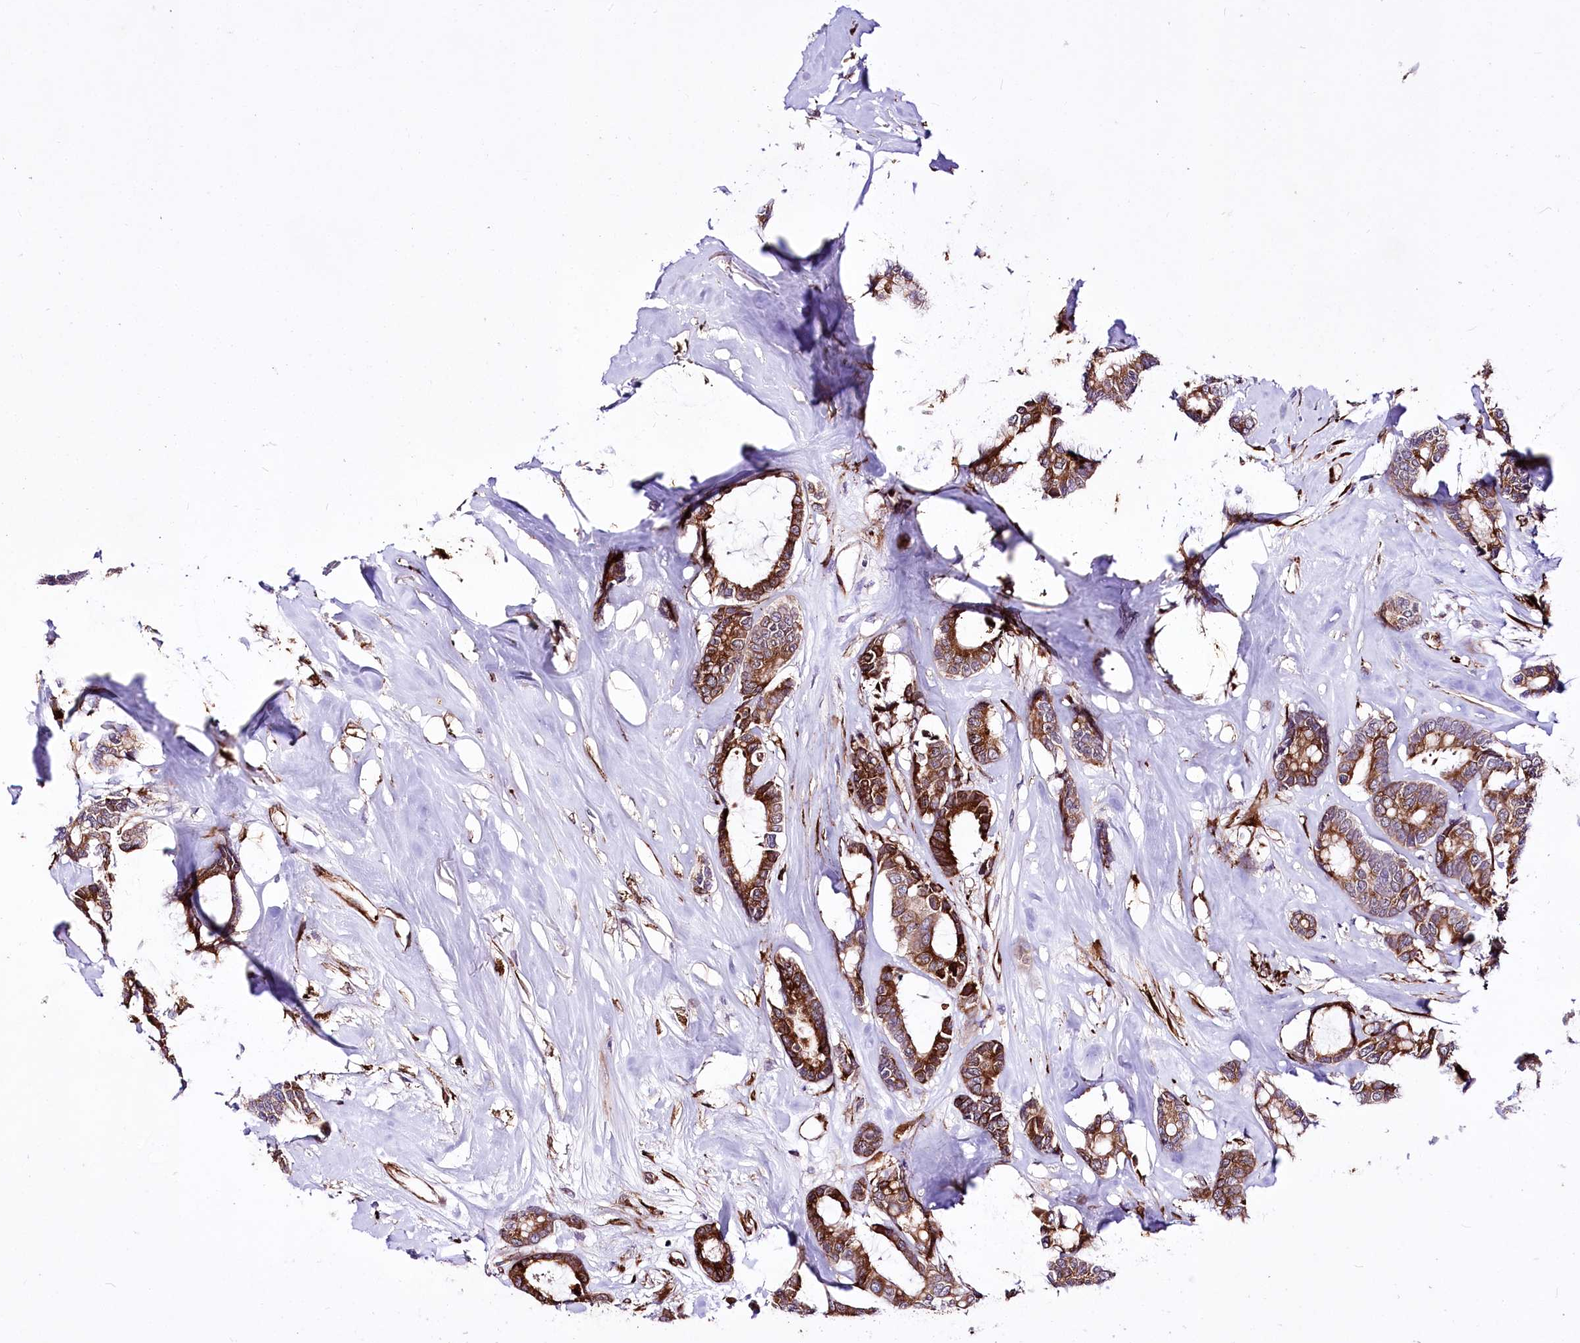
{"staining": {"intensity": "strong", "quantity": ">75%", "location": "cytoplasmic/membranous"}, "tissue": "breast cancer", "cell_type": "Tumor cells", "image_type": "cancer", "snomed": [{"axis": "morphology", "description": "Duct carcinoma"}, {"axis": "topography", "description": "Breast"}], "caption": "Breast infiltrating ductal carcinoma stained with a brown dye demonstrates strong cytoplasmic/membranous positive expression in approximately >75% of tumor cells.", "gene": "WWC1", "patient": {"sex": "female", "age": 87}}